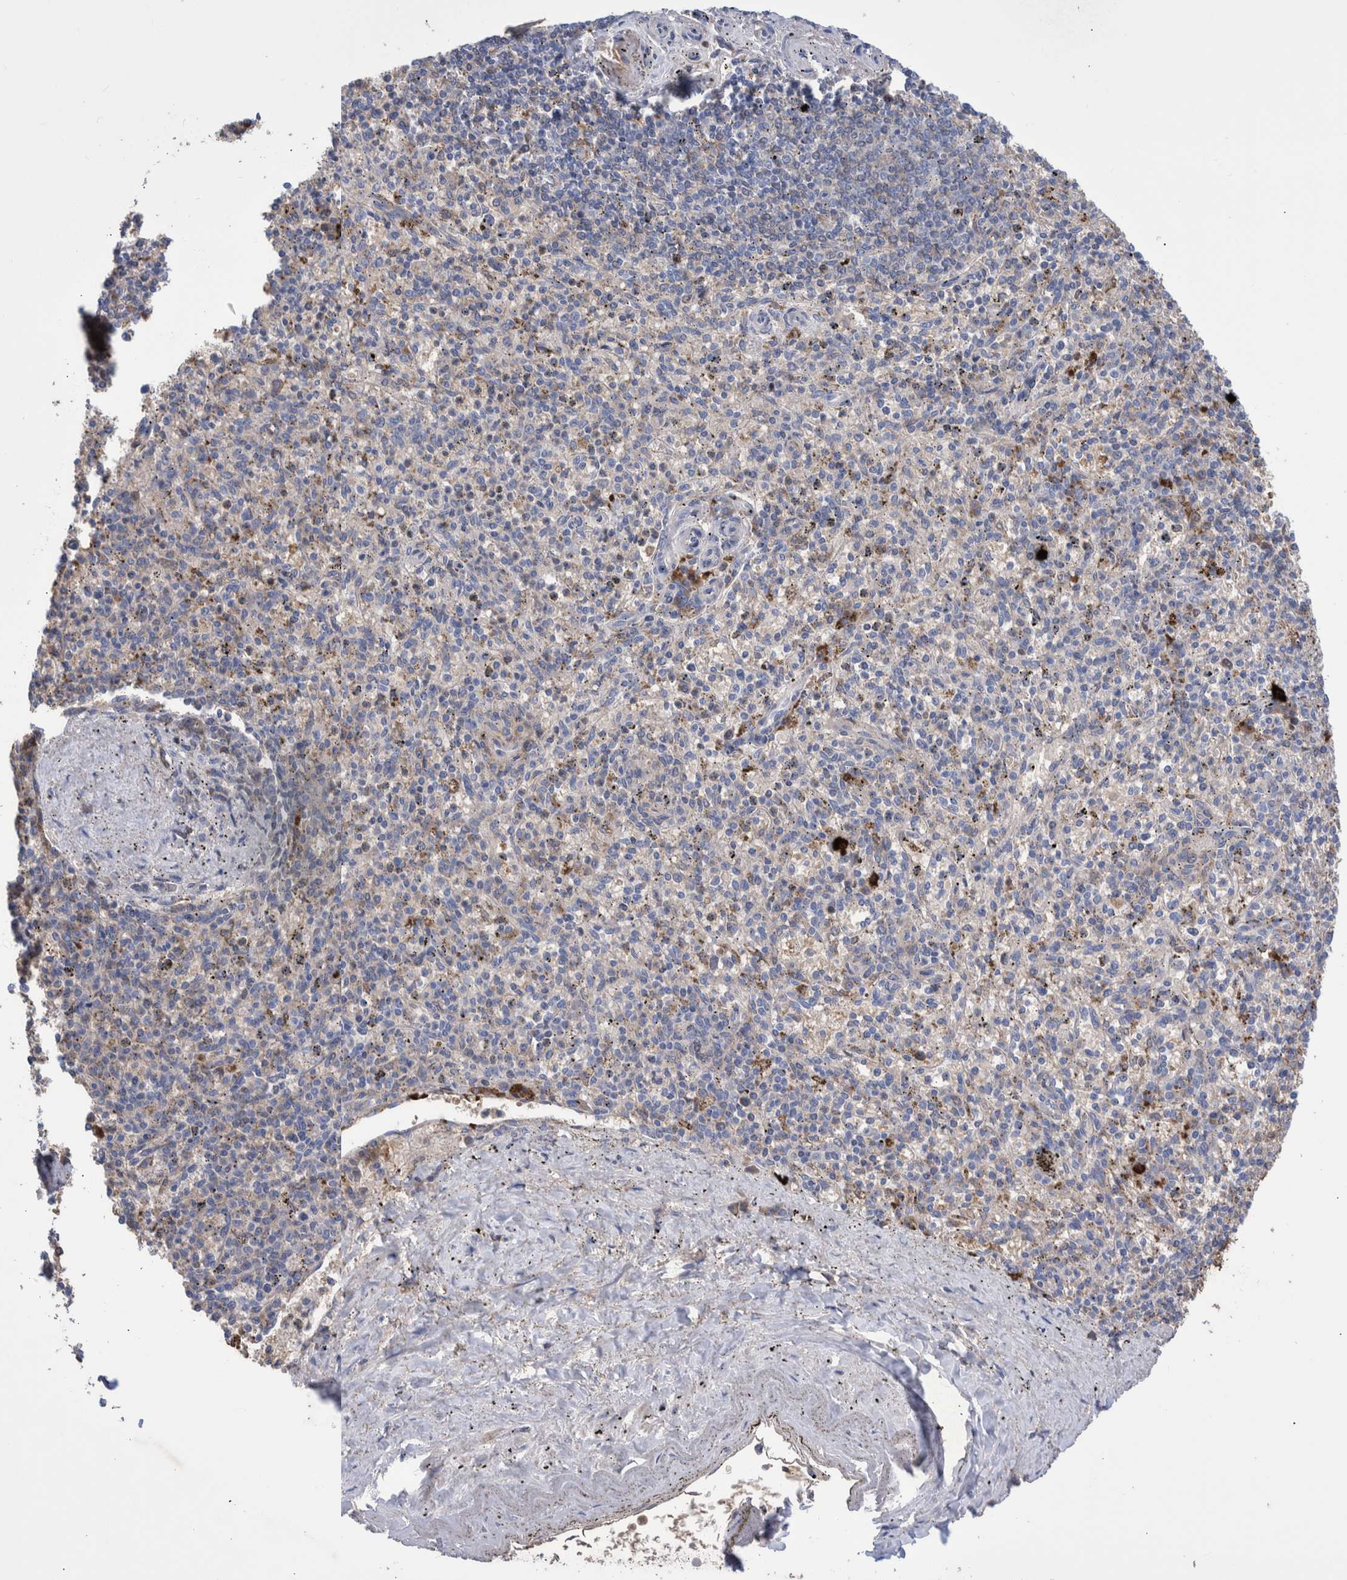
{"staining": {"intensity": "negative", "quantity": "none", "location": "none"}, "tissue": "spleen", "cell_type": "Cells in red pulp", "image_type": "normal", "snomed": [{"axis": "morphology", "description": "Normal tissue, NOS"}, {"axis": "topography", "description": "Spleen"}], "caption": "DAB (3,3'-diaminobenzidine) immunohistochemical staining of normal human spleen exhibits no significant positivity in cells in red pulp.", "gene": "DLL4", "patient": {"sex": "male", "age": 72}}